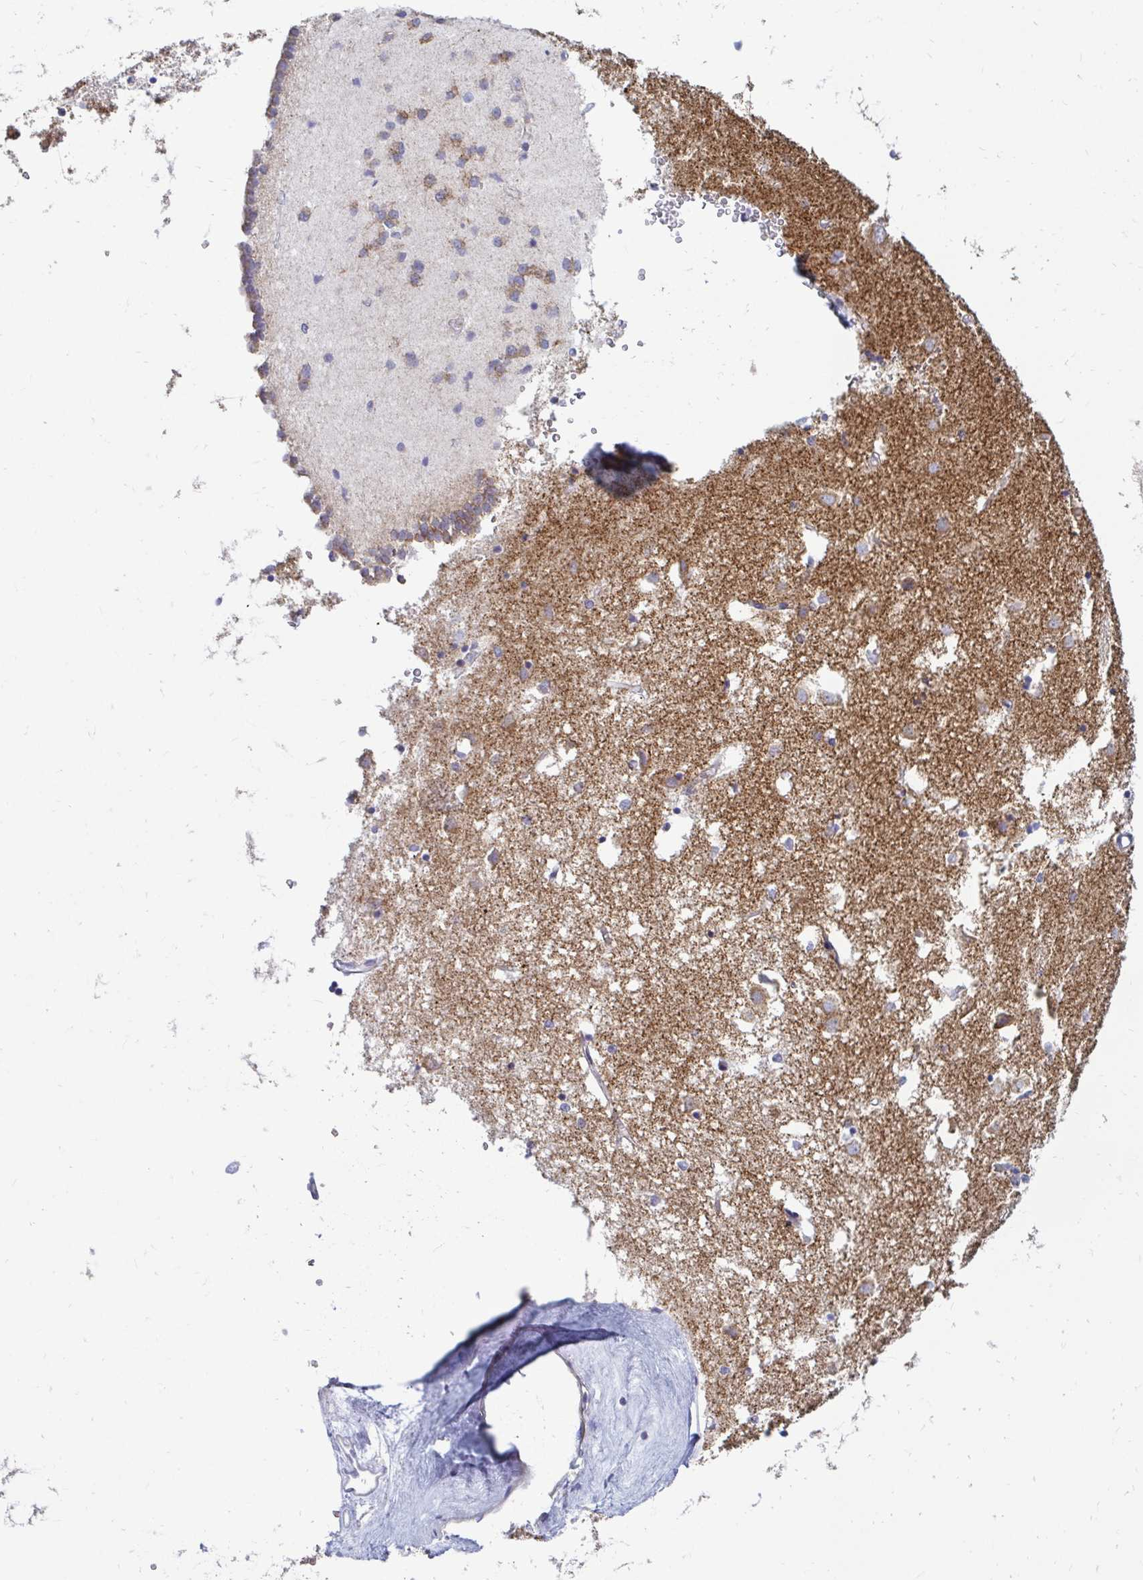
{"staining": {"intensity": "moderate", "quantity": "<25%", "location": "cytoplasmic/membranous"}, "tissue": "caudate", "cell_type": "Glial cells", "image_type": "normal", "snomed": [{"axis": "morphology", "description": "Normal tissue, NOS"}, {"axis": "topography", "description": "Lateral ventricle wall"}], "caption": "A photomicrograph of caudate stained for a protein reveals moderate cytoplasmic/membranous brown staining in glial cells.", "gene": "OR10R2", "patient": {"sex": "male", "age": 70}}